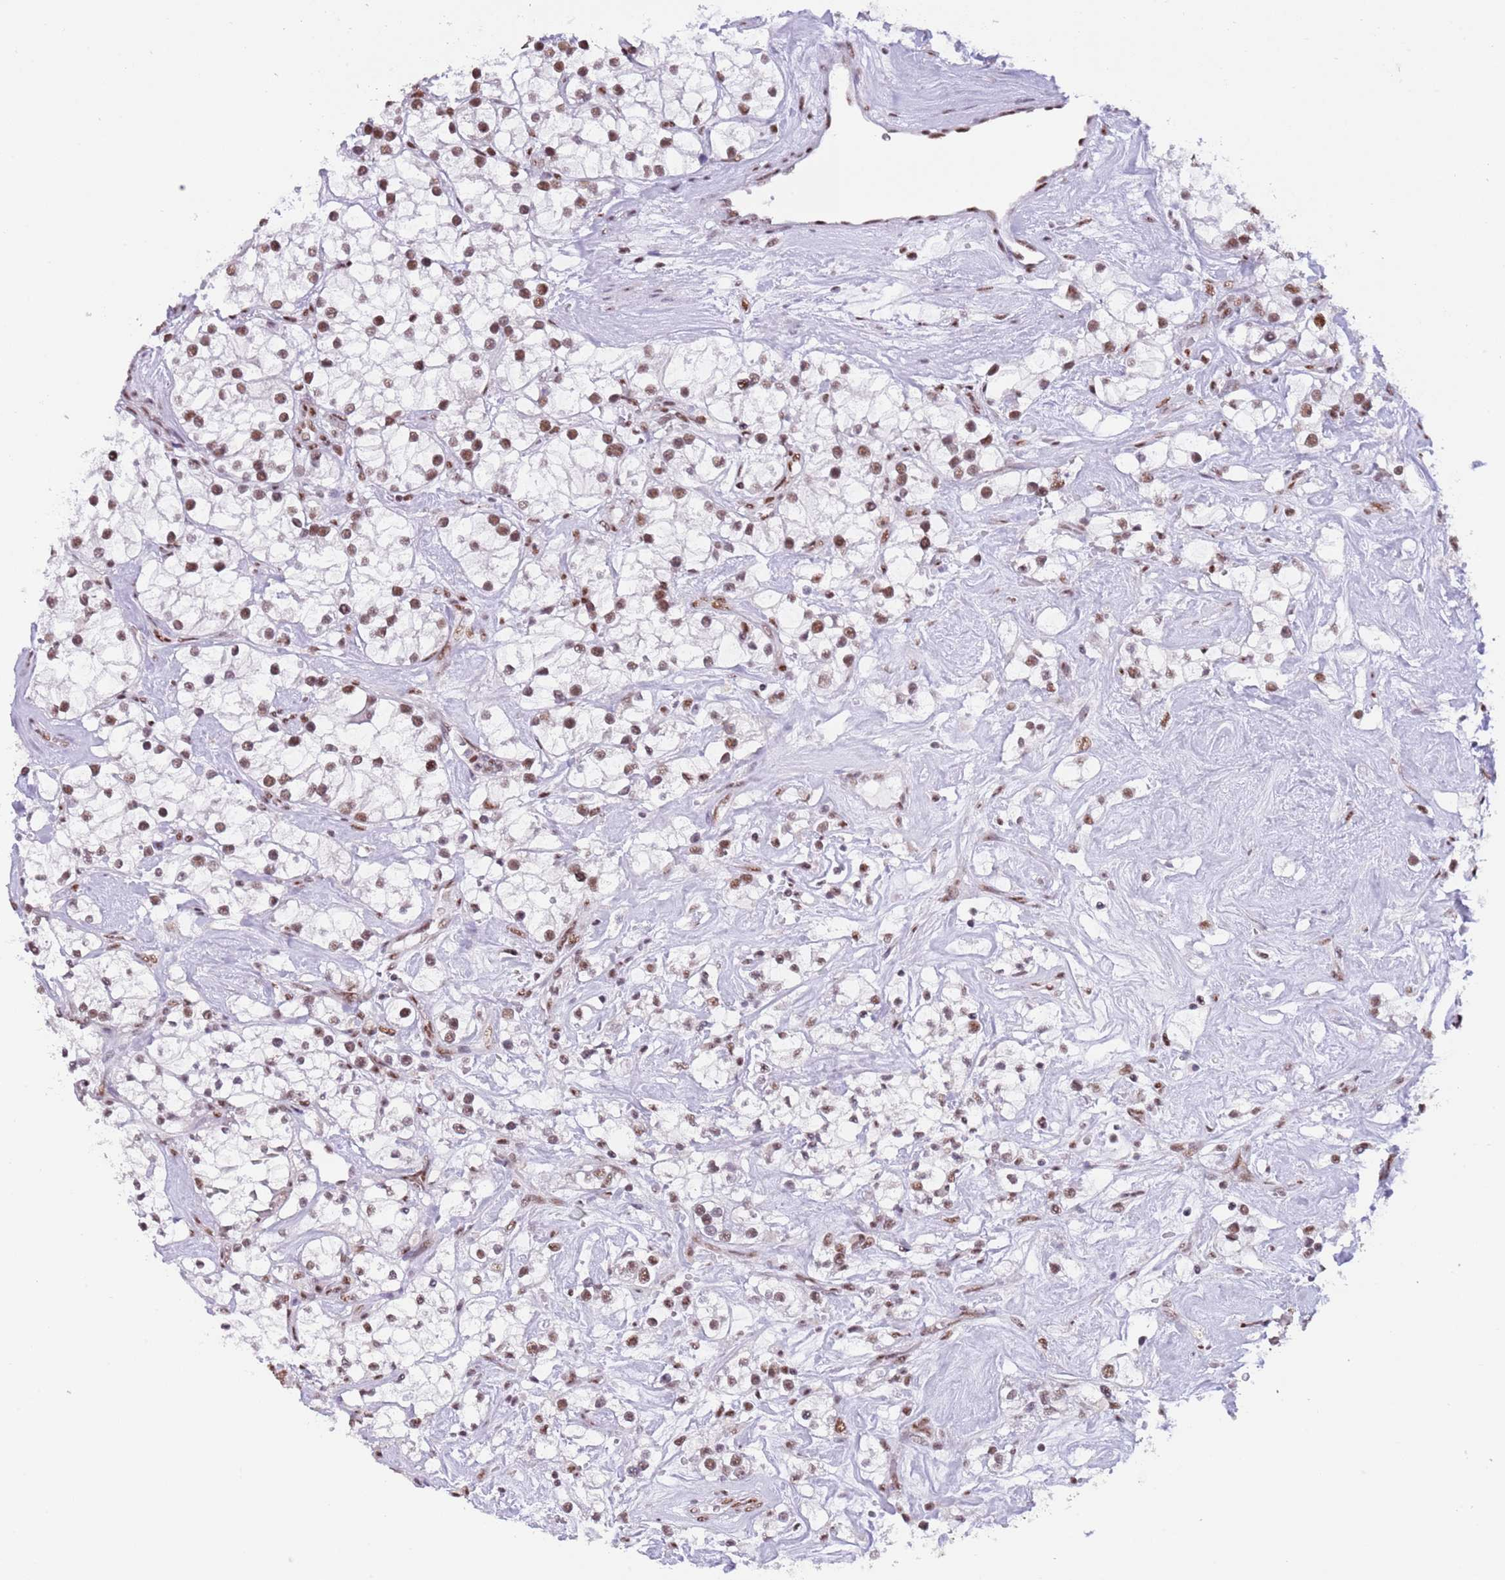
{"staining": {"intensity": "moderate", "quantity": ">75%", "location": "nuclear"}, "tissue": "renal cancer", "cell_type": "Tumor cells", "image_type": "cancer", "snomed": [{"axis": "morphology", "description": "Adenocarcinoma, NOS"}, {"axis": "topography", "description": "Kidney"}], "caption": "Human renal adenocarcinoma stained with a brown dye shows moderate nuclear positive positivity in approximately >75% of tumor cells.", "gene": "SF3A2", "patient": {"sex": "male", "age": 77}}